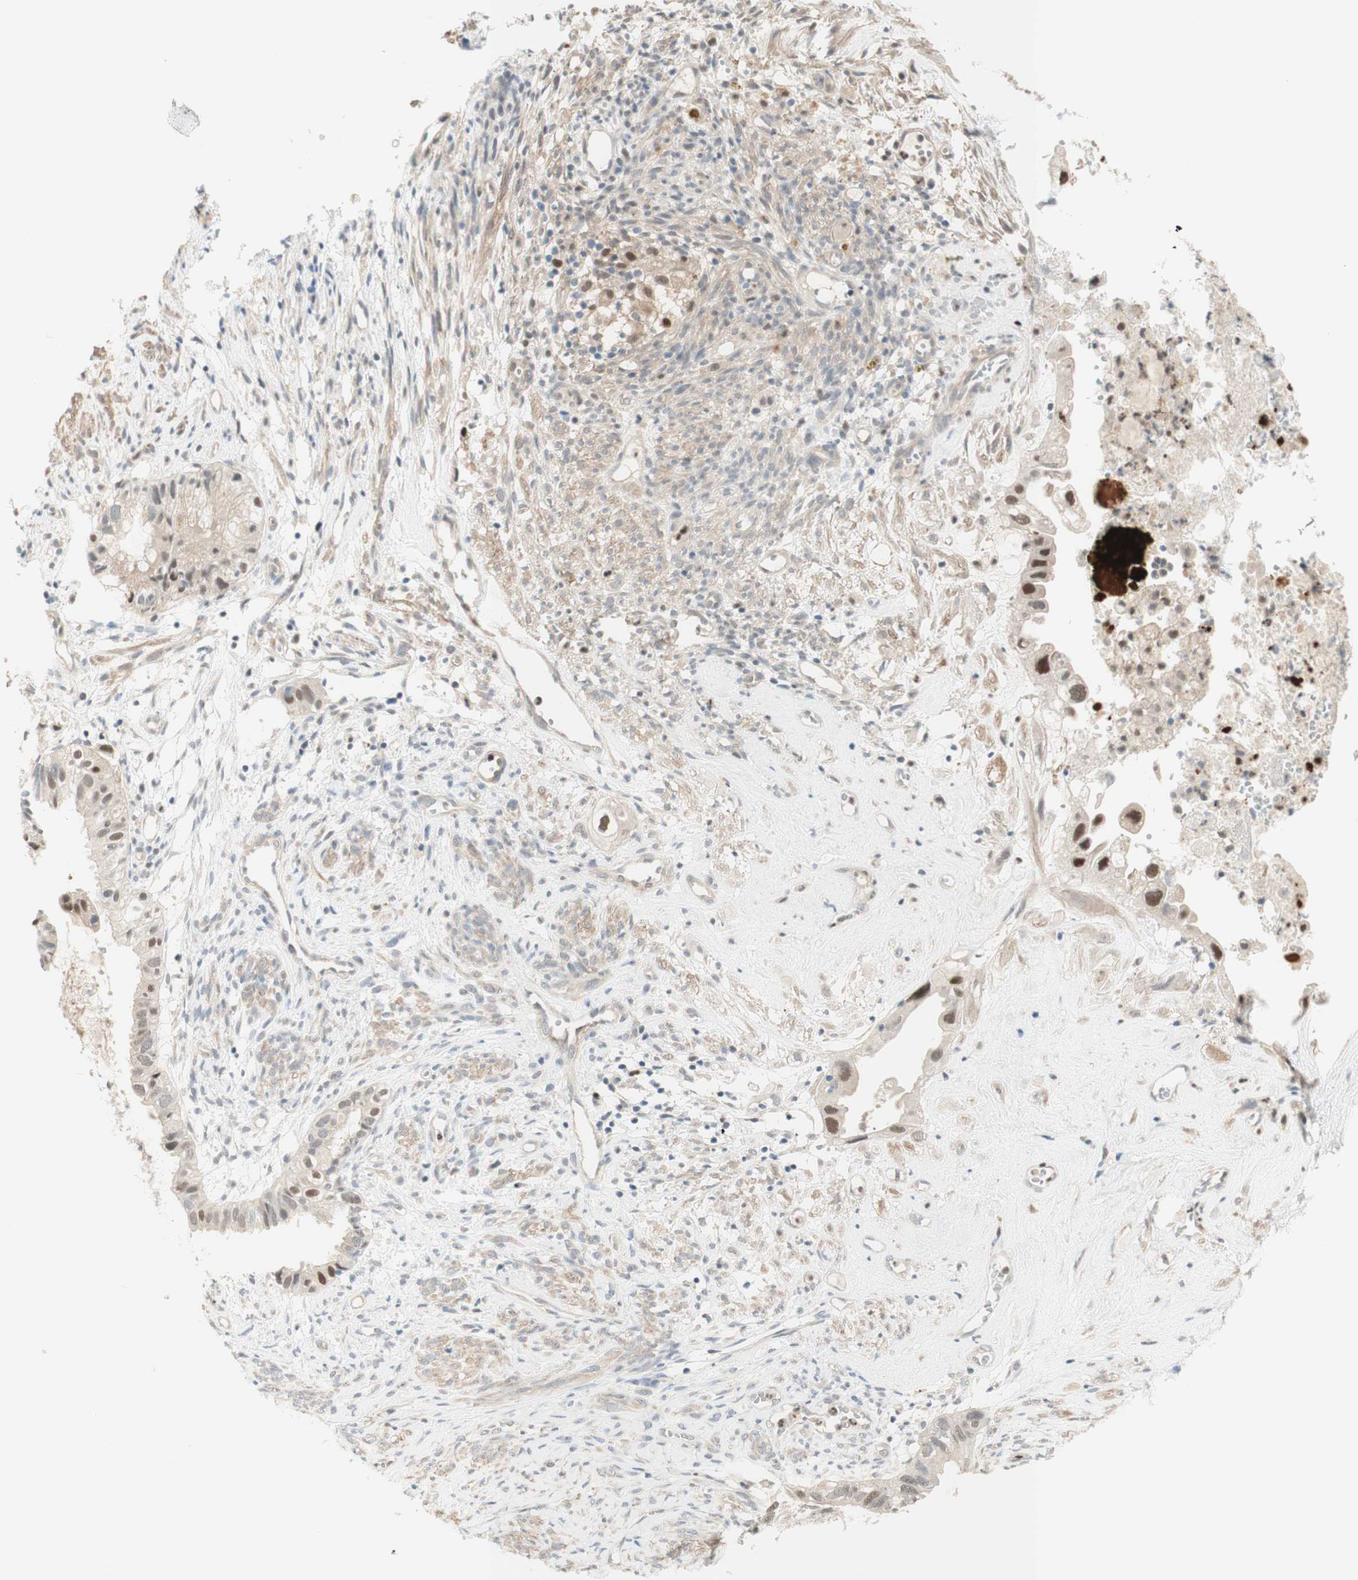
{"staining": {"intensity": "weak", "quantity": "25%-75%", "location": "nuclear"}, "tissue": "cervical cancer", "cell_type": "Tumor cells", "image_type": "cancer", "snomed": [{"axis": "morphology", "description": "Normal tissue, NOS"}, {"axis": "morphology", "description": "Adenocarcinoma, NOS"}, {"axis": "topography", "description": "Cervix"}, {"axis": "topography", "description": "Endometrium"}], "caption": "The photomicrograph shows staining of cervical adenocarcinoma, revealing weak nuclear protein positivity (brown color) within tumor cells. (Stains: DAB in brown, nuclei in blue, Microscopy: brightfield microscopy at high magnification).", "gene": "RFNG", "patient": {"sex": "female", "age": 86}}